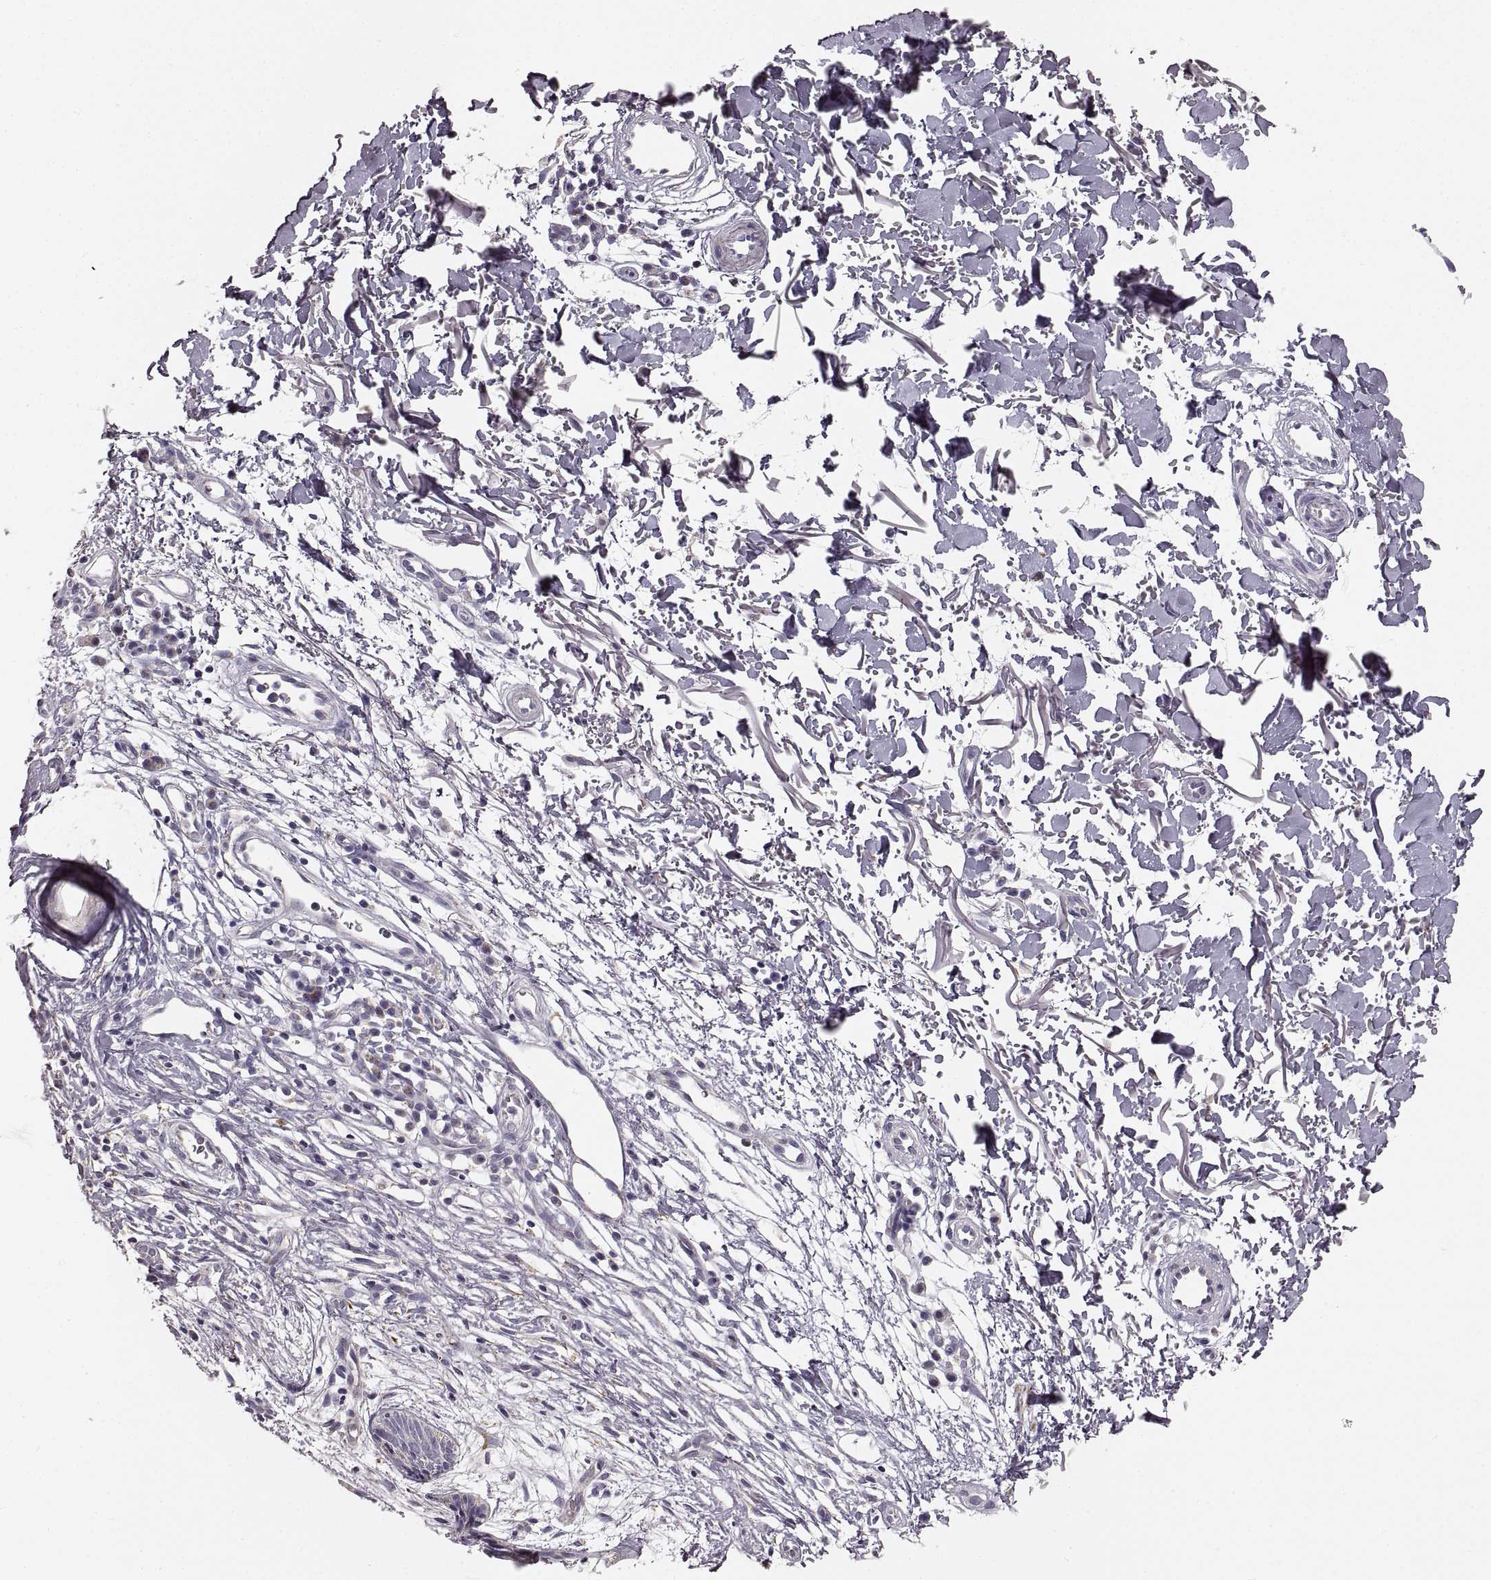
{"staining": {"intensity": "negative", "quantity": "none", "location": "none"}, "tissue": "skin cancer", "cell_type": "Tumor cells", "image_type": "cancer", "snomed": [{"axis": "morphology", "description": "Normal tissue, NOS"}, {"axis": "morphology", "description": "Basal cell carcinoma"}, {"axis": "topography", "description": "Skin"}], "caption": "Tumor cells show no significant protein staining in skin basal cell carcinoma.", "gene": "RDH13", "patient": {"sex": "male", "age": 68}}